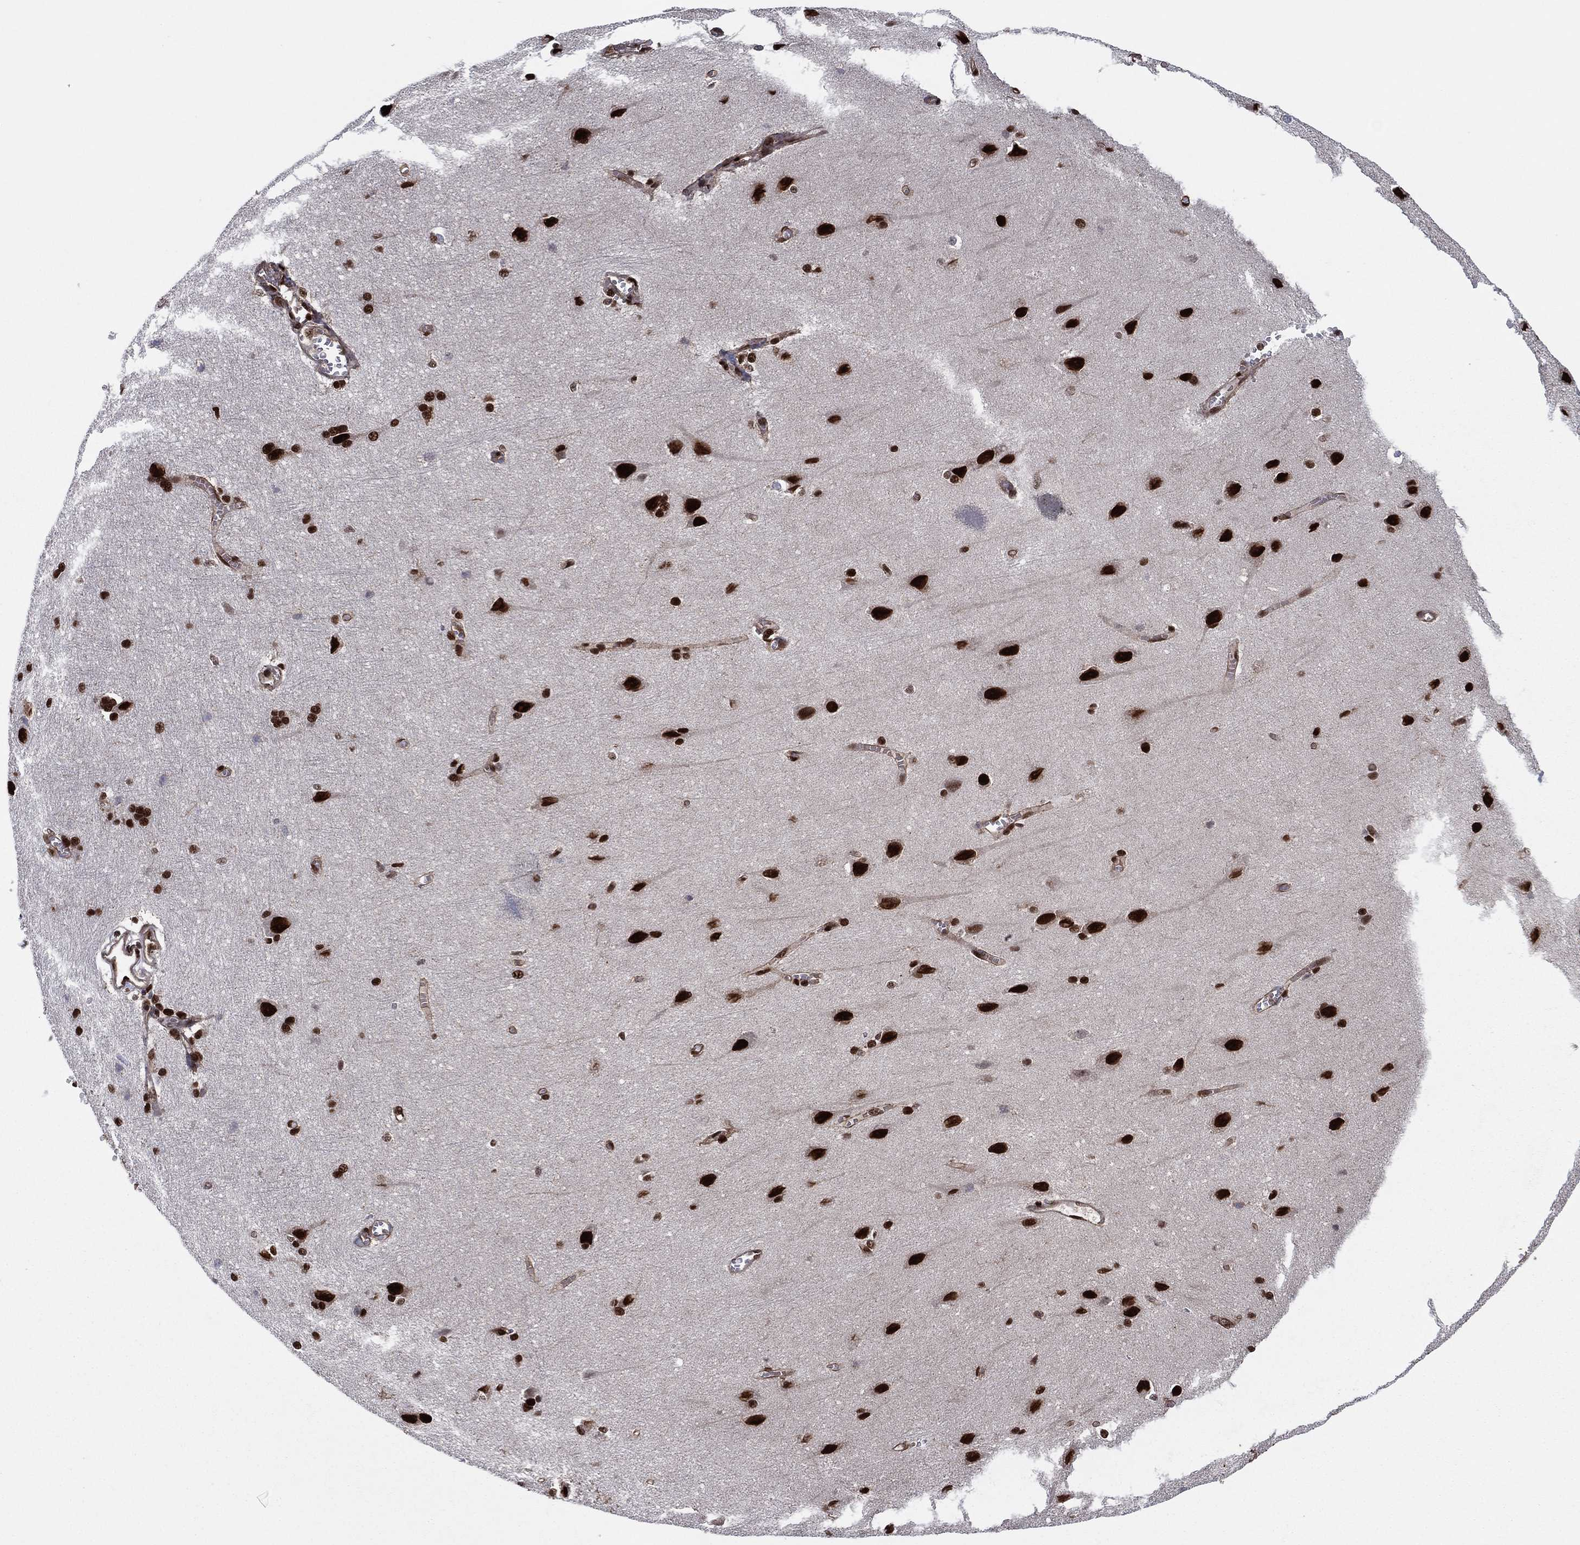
{"staining": {"intensity": "strong", "quantity": "25%-75%", "location": "nuclear"}, "tissue": "cerebral cortex", "cell_type": "Endothelial cells", "image_type": "normal", "snomed": [{"axis": "morphology", "description": "Normal tissue, NOS"}, {"axis": "topography", "description": "Cerebral cortex"}], "caption": "Cerebral cortex stained for a protein demonstrates strong nuclear positivity in endothelial cells. (brown staining indicates protein expression, while blue staining denotes nuclei).", "gene": "TP53BP1", "patient": {"sex": "male", "age": 37}}